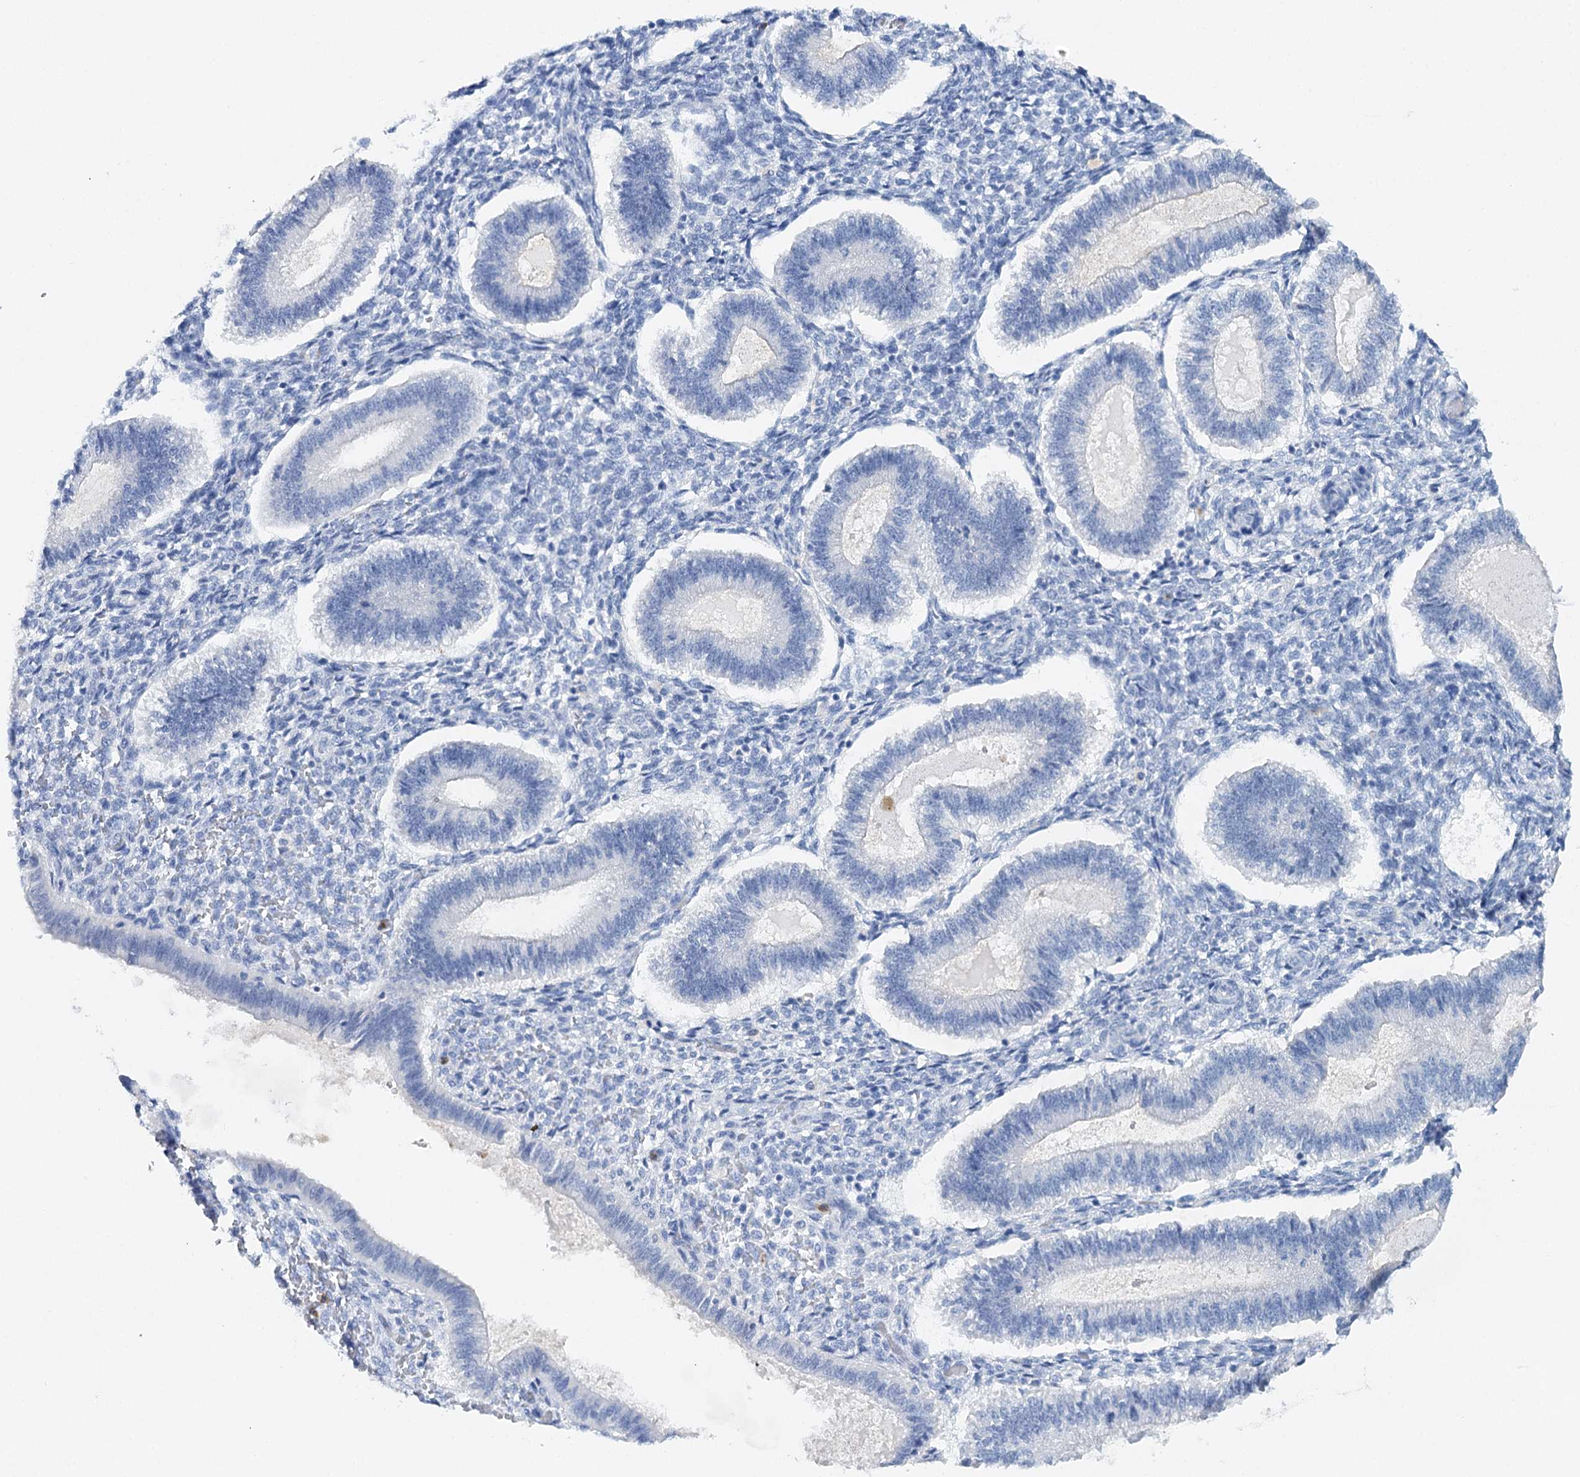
{"staining": {"intensity": "negative", "quantity": "none", "location": "none"}, "tissue": "endometrium", "cell_type": "Cells in endometrial stroma", "image_type": "normal", "snomed": [{"axis": "morphology", "description": "Normal tissue, NOS"}, {"axis": "topography", "description": "Endometrium"}], "caption": "A high-resolution histopathology image shows immunohistochemistry (IHC) staining of benign endometrium, which shows no significant expression in cells in endometrial stroma.", "gene": "CEACAM8", "patient": {"sex": "female", "age": 25}}